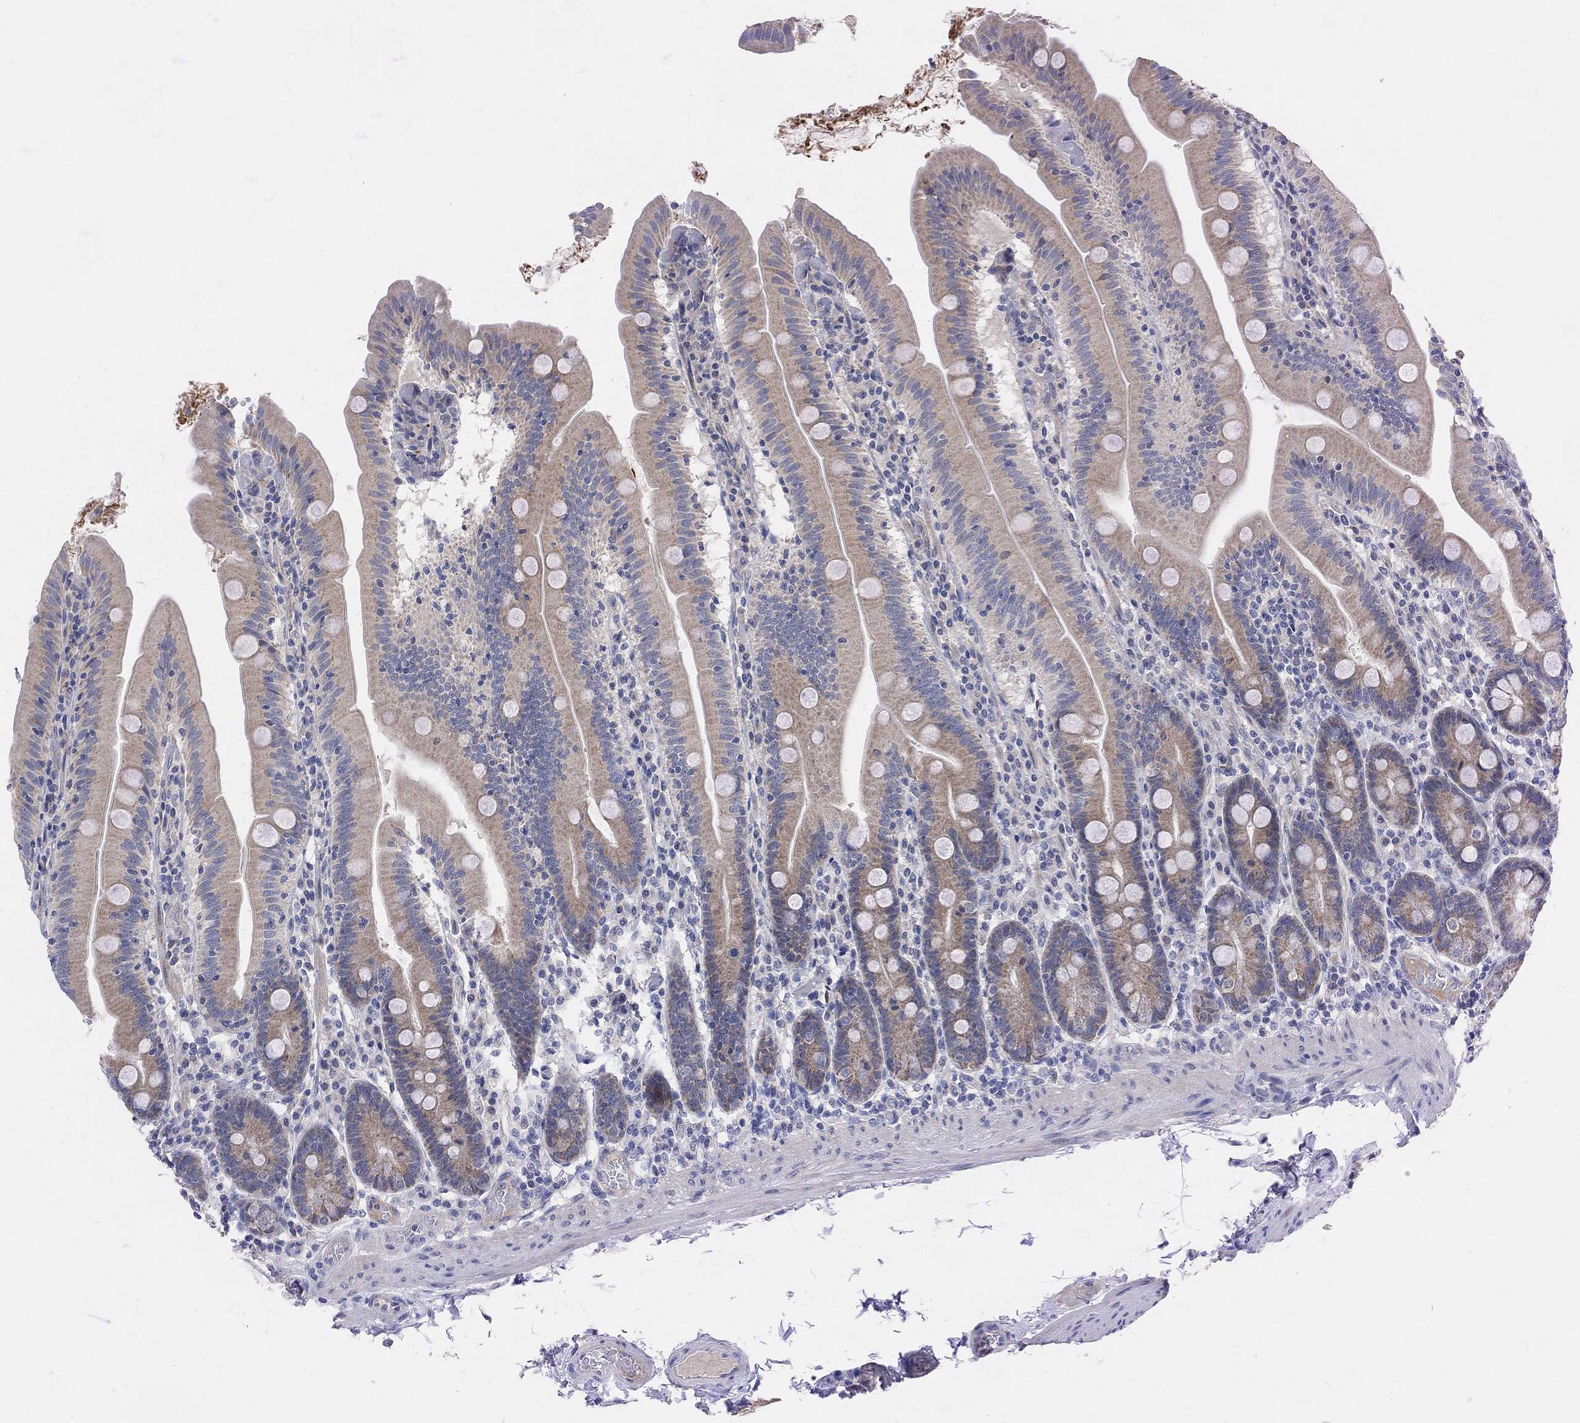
{"staining": {"intensity": "weak", "quantity": ">75%", "location": "cytoplasmic/membranous"}, "tissue": "small intestine", "cell_type": "Glandular cells", "image_type": "normal", "snomed": [{"axis": "morphology", "description": "Normal tissue, NOS"}, {"axis": "topography", "description": "Small intestine"}], "caption": "The immunohistochemical stain highlights weak cytoplasmic/membranous expression in glandular cells of normal small intestine.", "gene": "HCRTR1", "patient": {"sex": "male", "age": 37}}